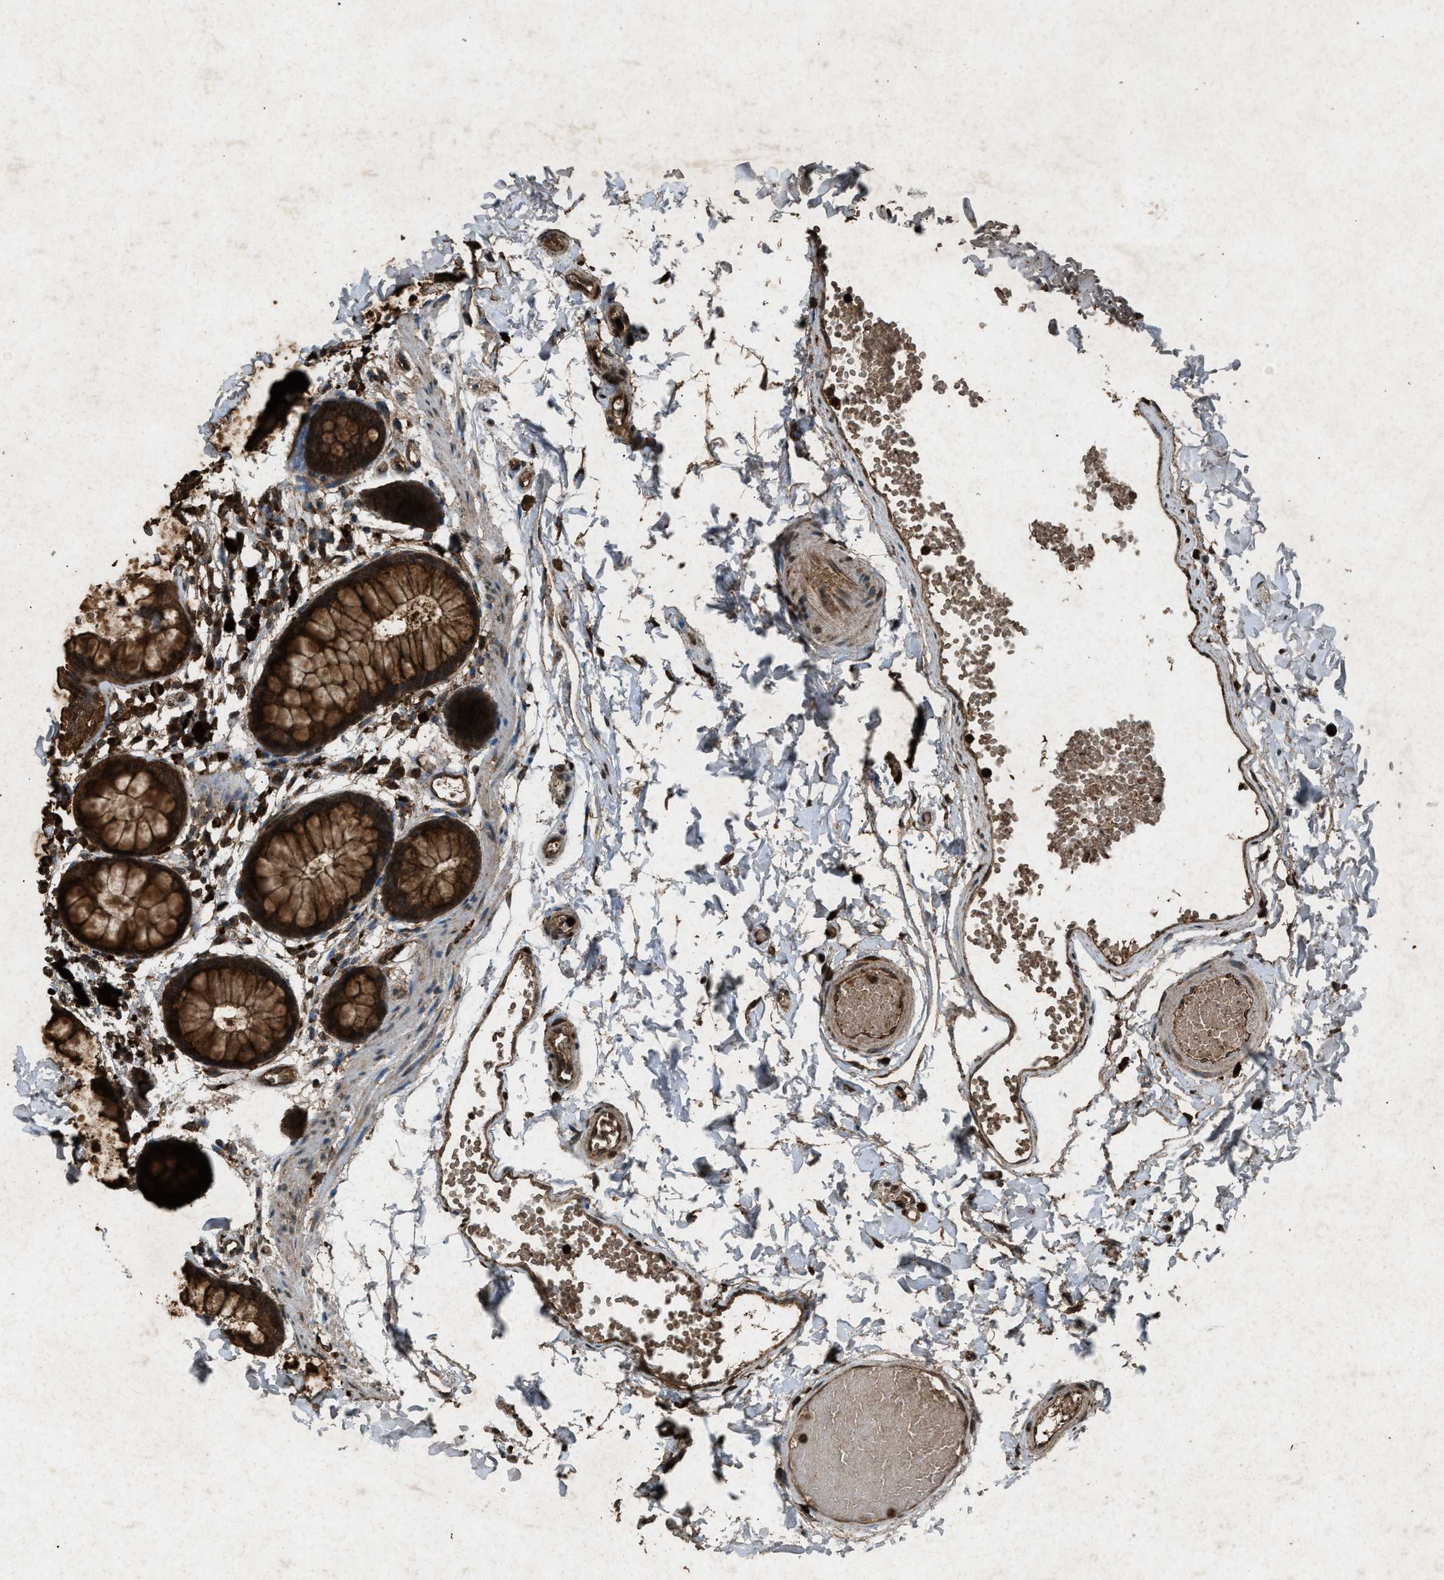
{"staining": {"intensity": "strong", "quantity": ">75%", "location": "cytoplasmic/membranous"}, "tissue": "rectum", "cell_type": "Glandular cells", "image_type": "normal", "snomed": [{"axis": "morphology", "description": "Normal tissue, NOS"}, {"axis": "topography", "description": "Rectum"}], "caption": "Protein expression analysis of unremarkable rectum reveals strong cytoplasmic/membranous expression in about >75% of glandular cells. (DAB (3,3'-diaminobenzidine) IHC, brown staining for protein, blue staining for nuclei).", "gene": "OAS1", "patient": {"sex": "female", "age": 66}}